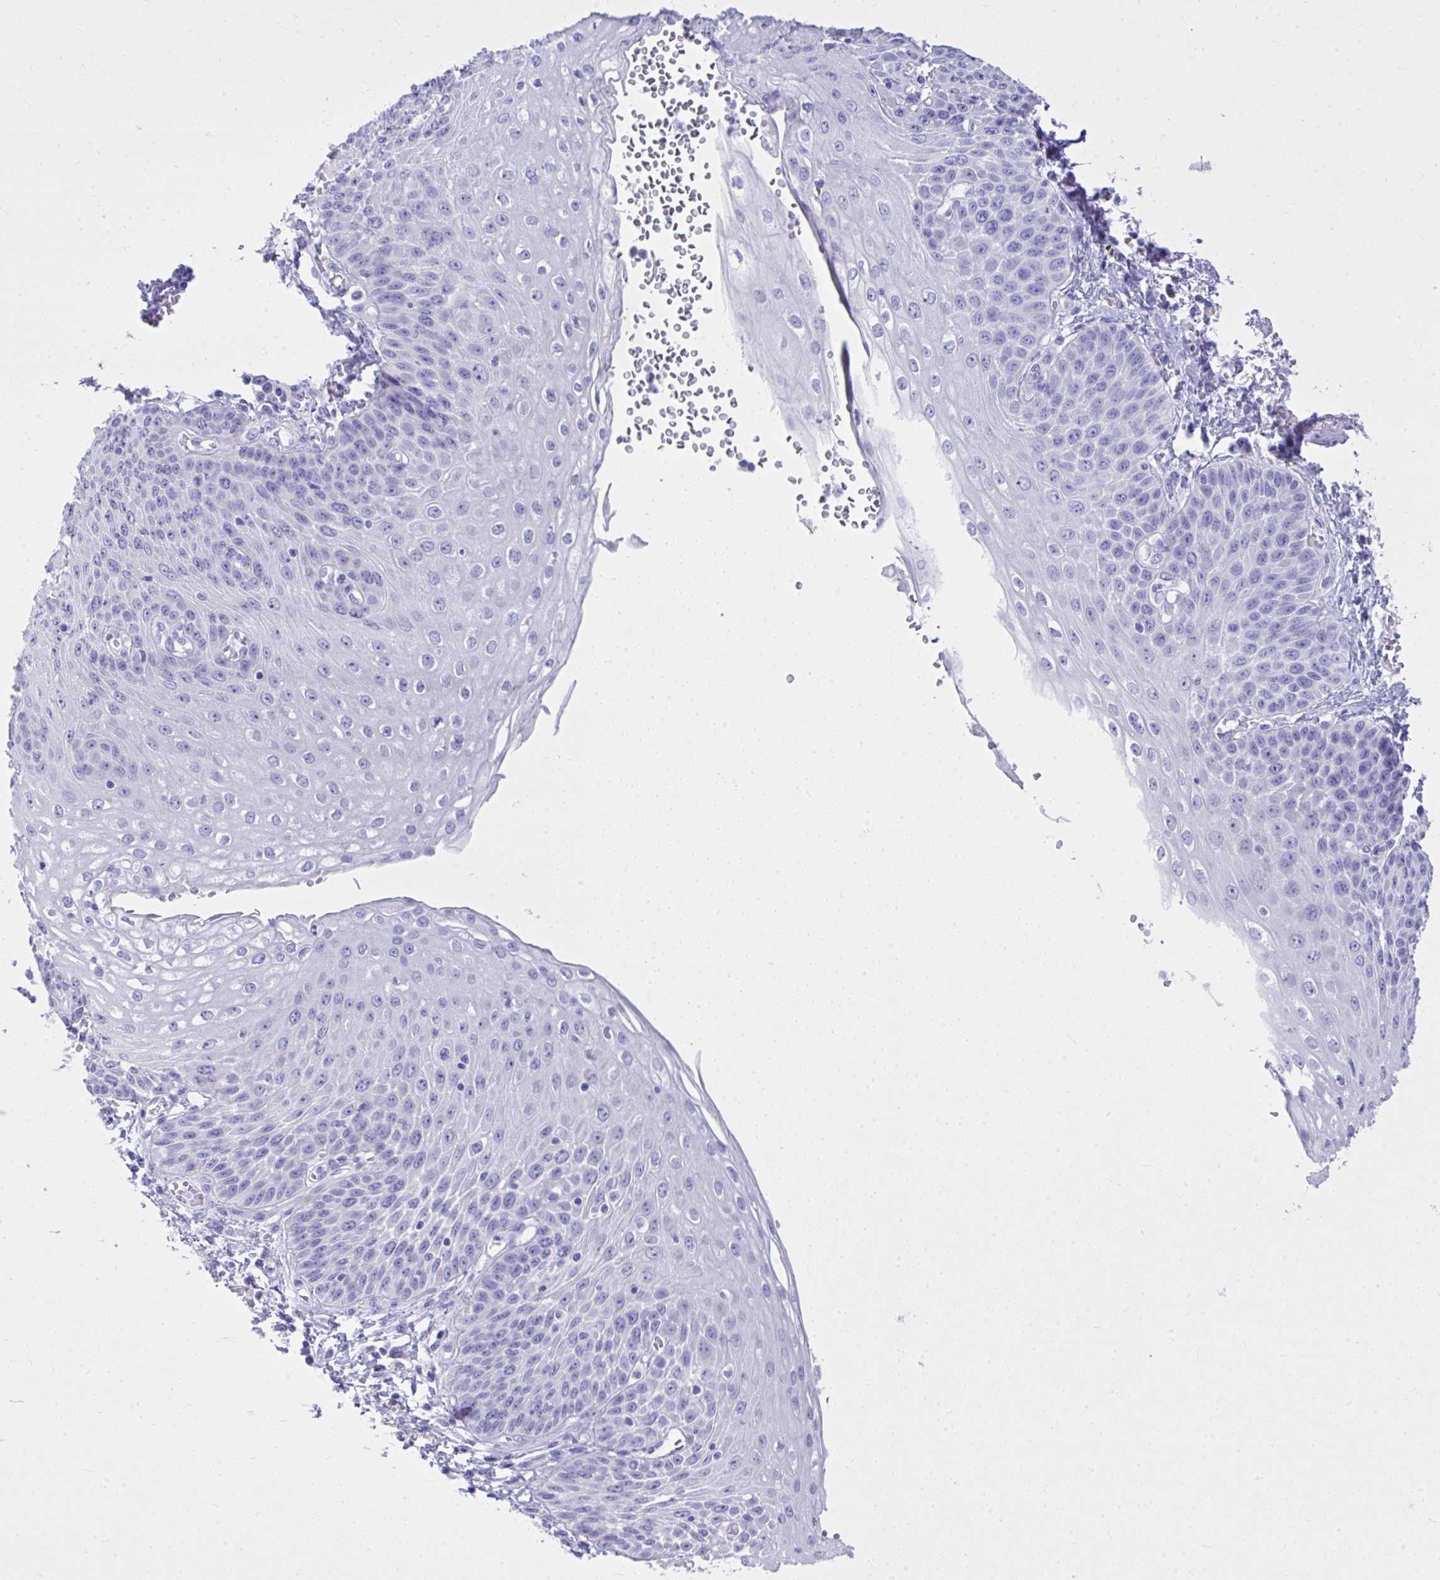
{"staining": {"intensity": "negative", "quantity": "none", "location": "none"}, "tissue": "esophagus", "cell_type": "Squamous epithelial cells", "image_type": "normal", "snomed": [{"axis": "morphology", "description": "Normal tissue, NOS"}, {"axis": "morphology", "description": "Adenocarcinoma, NOS"}, {"axis": "topography", "description": "Esophagus"}], "caption": "Esophagus was stained to show a protein in brown. There is no significant staining in squamous epithelial cells. The staining is performed using DAB brown chromogen with nuclei counter-stained in using hematoxylin.", "gene": "BCL6B", "patient": {"sex": "male", "age": 81}}